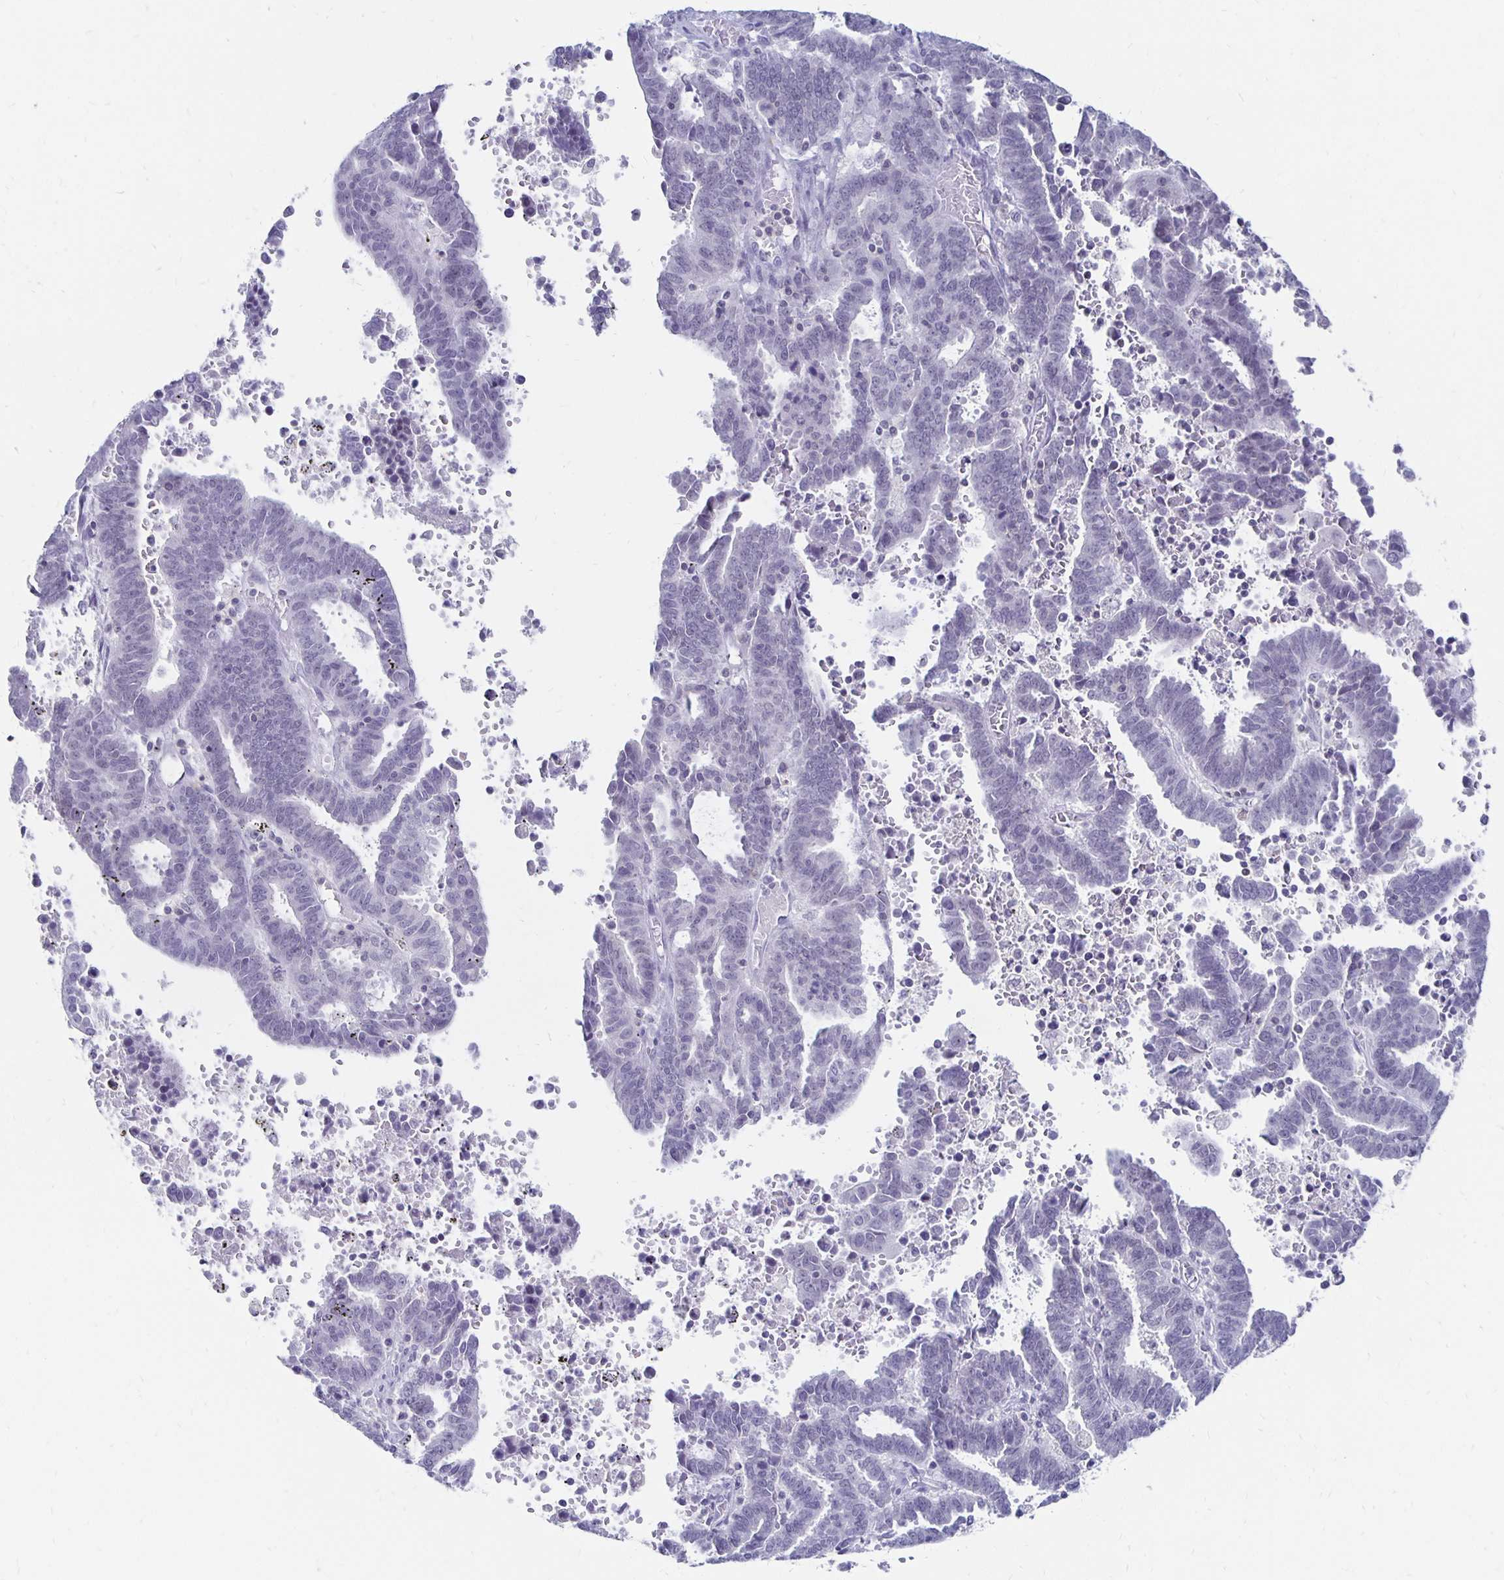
{"staining": {"intensity": "negative", "quantity": "none", "location": "none"}, "tissue": "endometrial cancer", "cell_type": "Tumor cells", "image_type": "cancer", "snomed": [{"axis": "morphology", "description": "Adenocarcinoma, NOS"}, {"axis": "topography", "description": "Uterus"}], "caption": "This photomicrograph is of endometrial adenocarcinoma stained with immunohistochemistry to label a protein in brown with the nuclei are counter-stained blue. There is no staining in tumor cells.", "gene": "SYT2", "patient": {"sex": "female", "age": 83}}